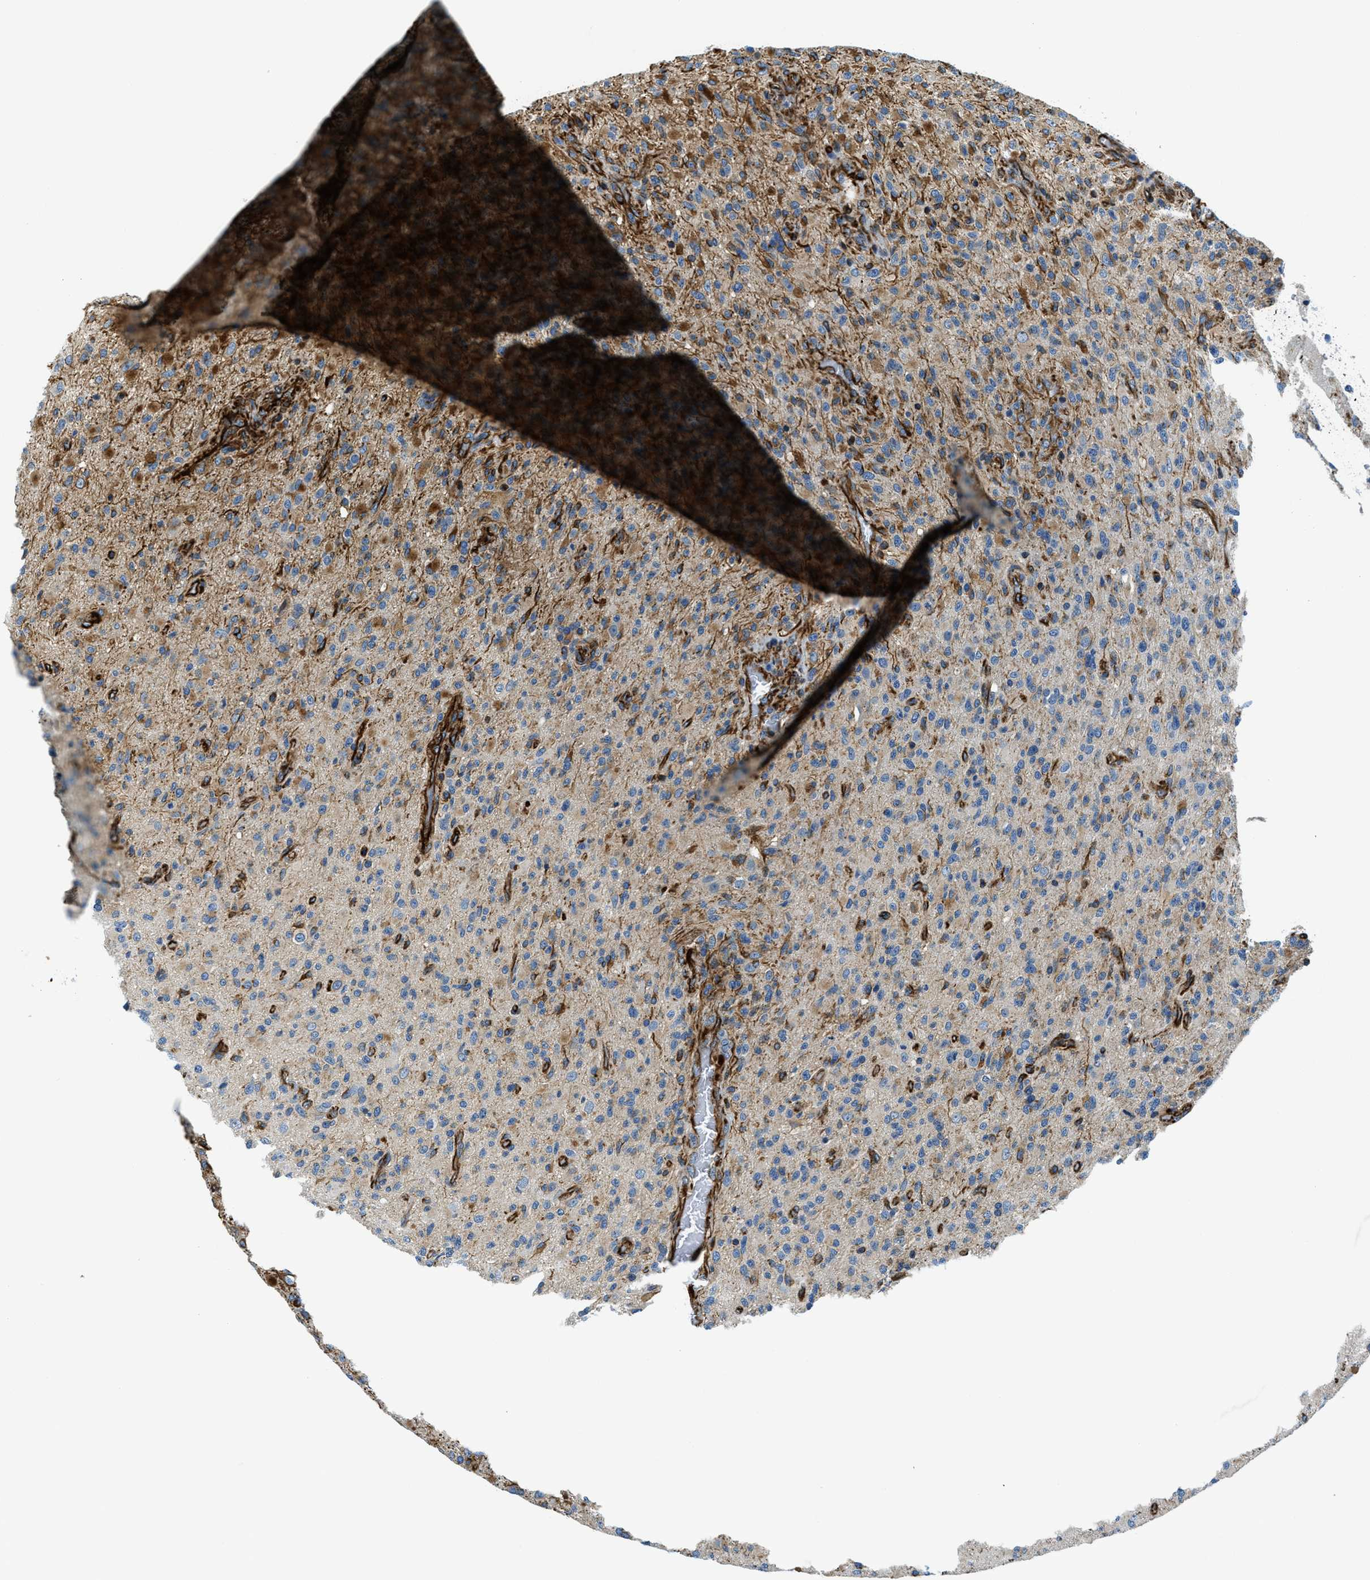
{"staining": {"intensity": "moderate", "quantity": "<25%", "location": "cytoplasmic/membranous"}, "tissue": "glioma", "cell_type": "Tumor cells", "image_type": "cancer", "snomed": [{"axis": "morphology", "description": "Glioma, malignant, High grade"}, {"axis": "topography", "description": "Brain"}], "caption": "A low amount of moderate cytoplasmic/membranous staining is seen in approximately <25% of tumor cells in malignant glioma (high-grade) tissue.", "gene": "GNS", "patient": {"sex": "male", "age": 71}}